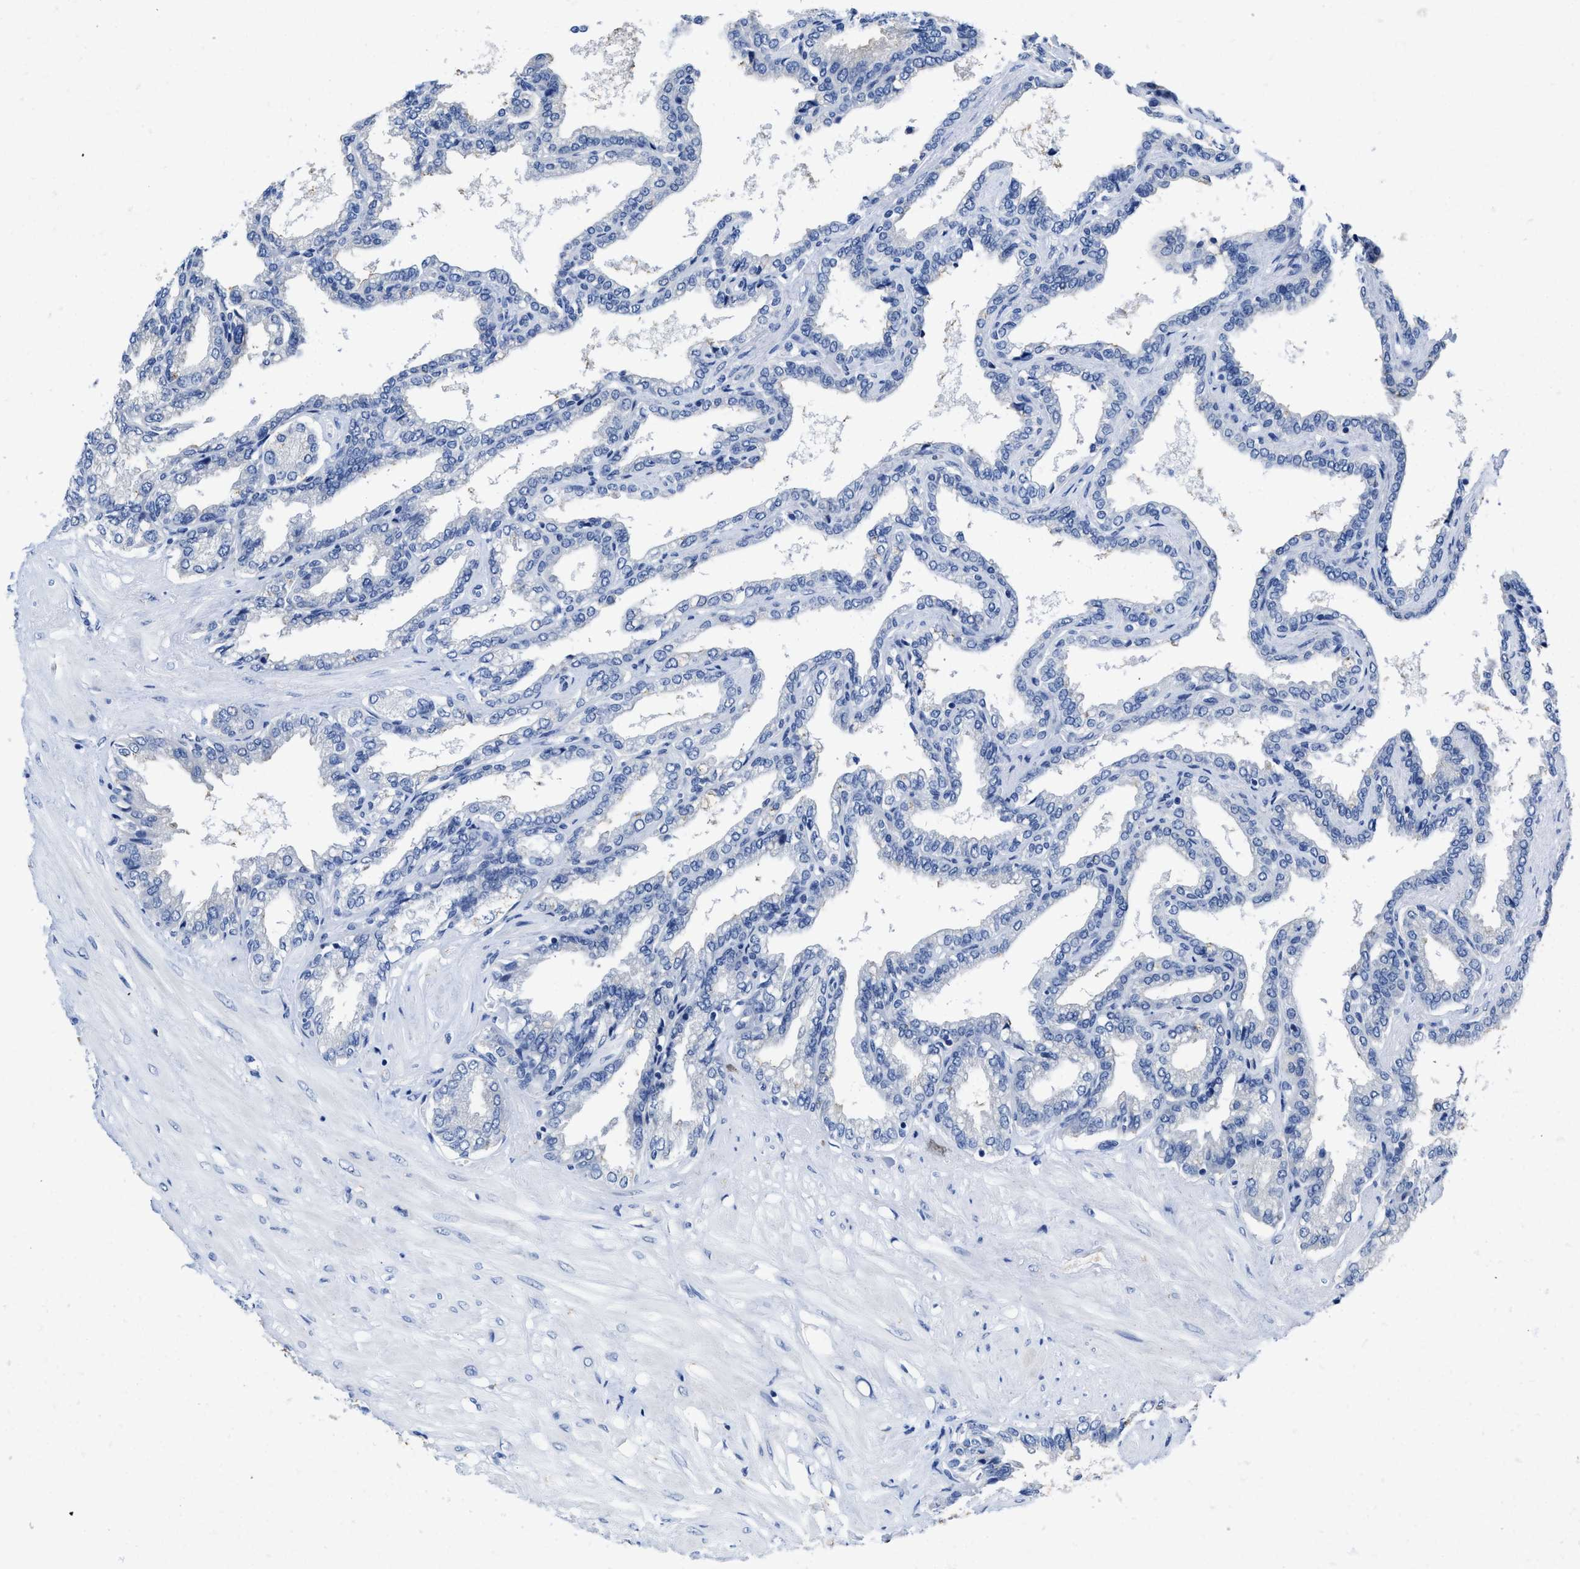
{"staining": {"intensity": "negative", "quantity": "none", "location": "none"}, "tissue": "seminal vesicle", "cell_type": "Glandular cells", "image_type": "normal", "snomed": [{"axis": "morphology", "description": "Normal tissue, NOS"}, {"axis": "topography", "description": "Seminal veicle"}], "caption": "The micrograph exhibits no staining of glandular cells in unremarkable seminal vesicle. (DAB immunohistochemistry visualized using brightfield microscopy, high magnification).", "gene": "HOOK1", "patient": {"sex": "male", "age": 46}}